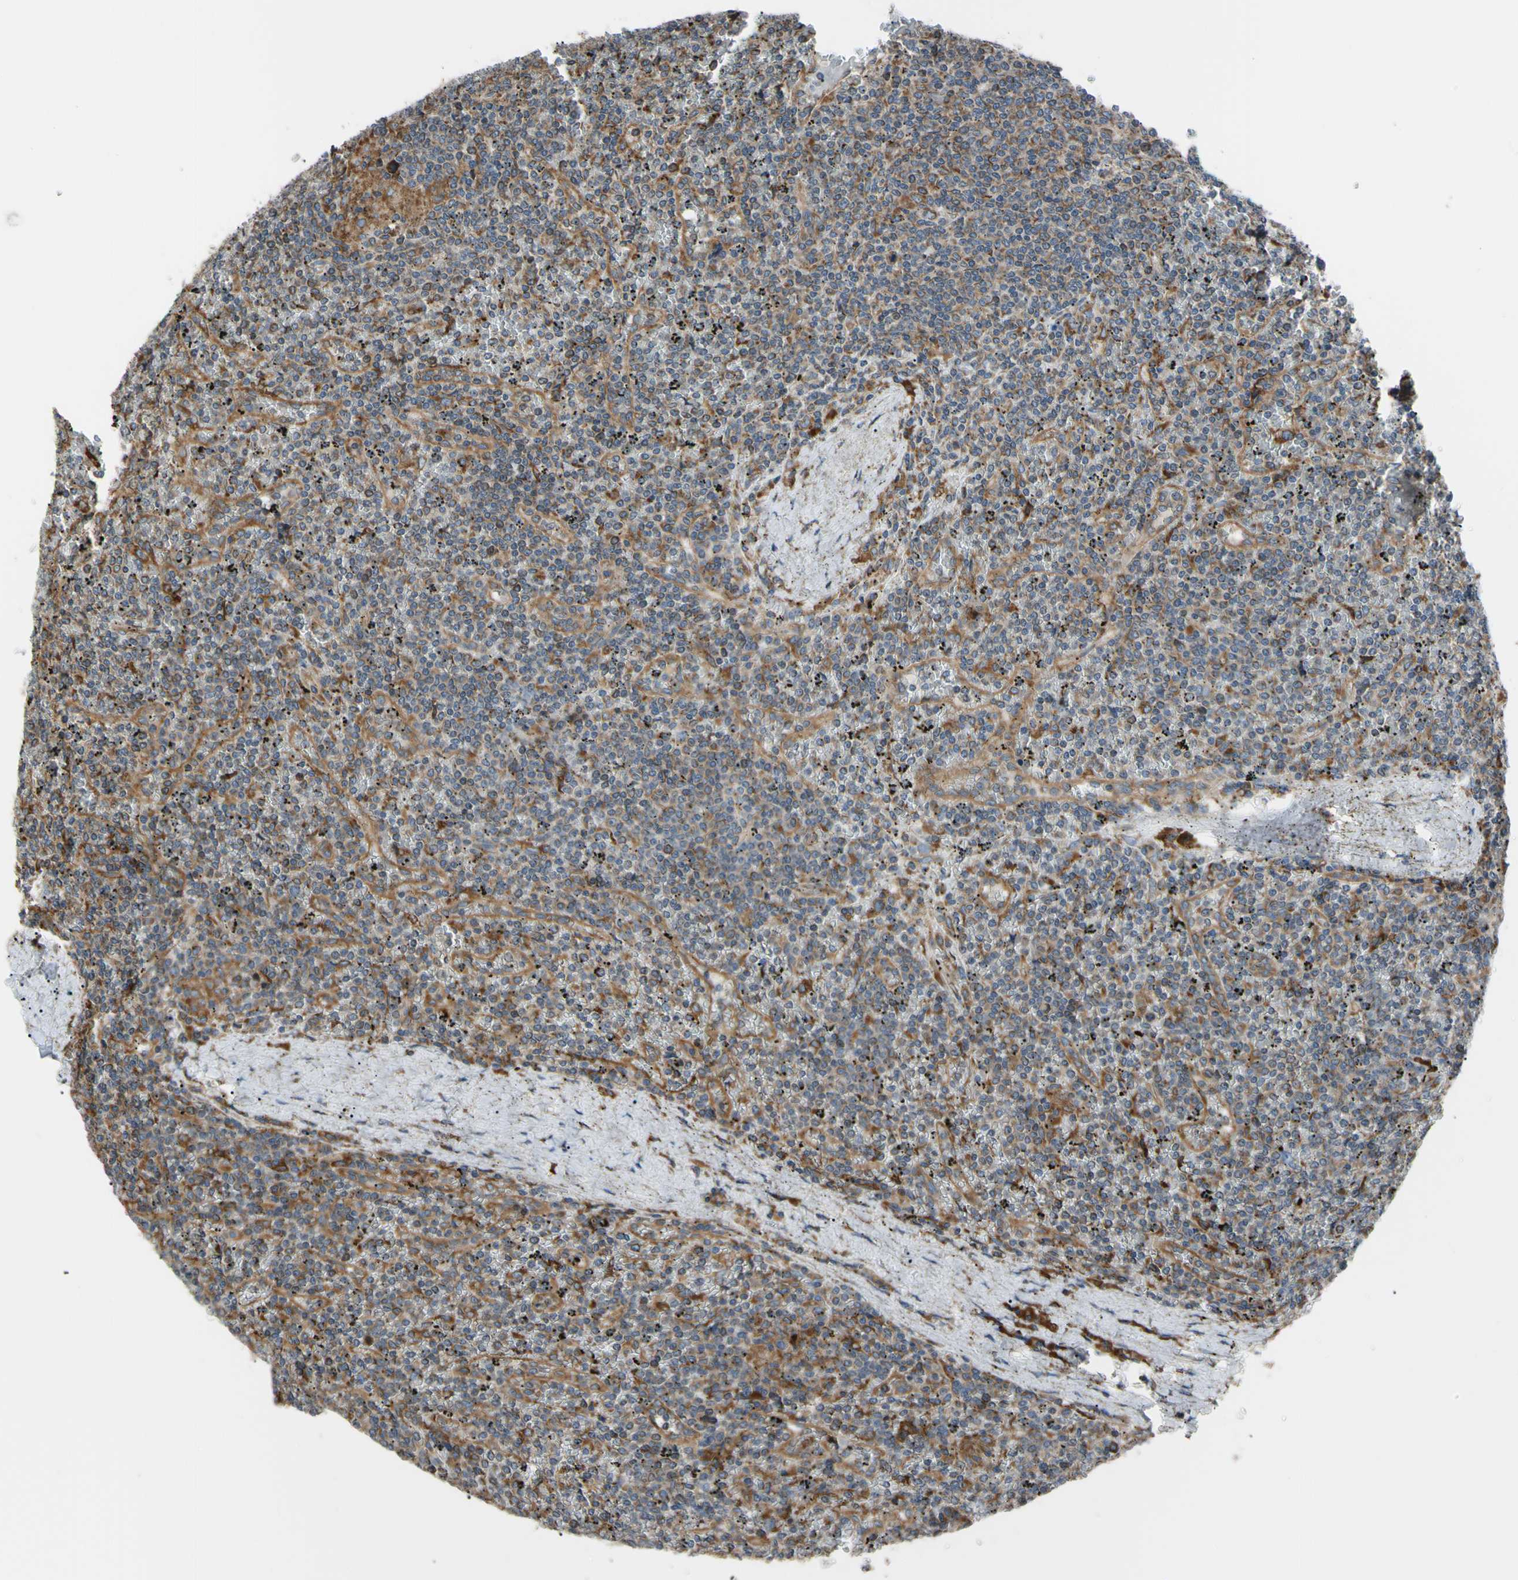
{"staining": {"intensity": "moderate", "quantity": ">75%", "location": "cytoplasmic/membranous"}, "tissue": "lymphoma", "cell_type": "Tumor cells", "image_type": "cancer", "snomed": [{"axis": "morphology", "description": "Malignant lymphoma, non-Hodgkin's type, Low grade"}, {"axis": "topography", "description": "Spleen"}], "caption": "A histopathology image of human lymphoma stained for a protein shows moderate cytoplasmic/membranous brown staining in tumor cells. Immunohistochemistry (ihc) stains the protein in brown and the nuclei are stained blue.", "gene": "BMF", "patient": {"sex": "female", "age": 19}}